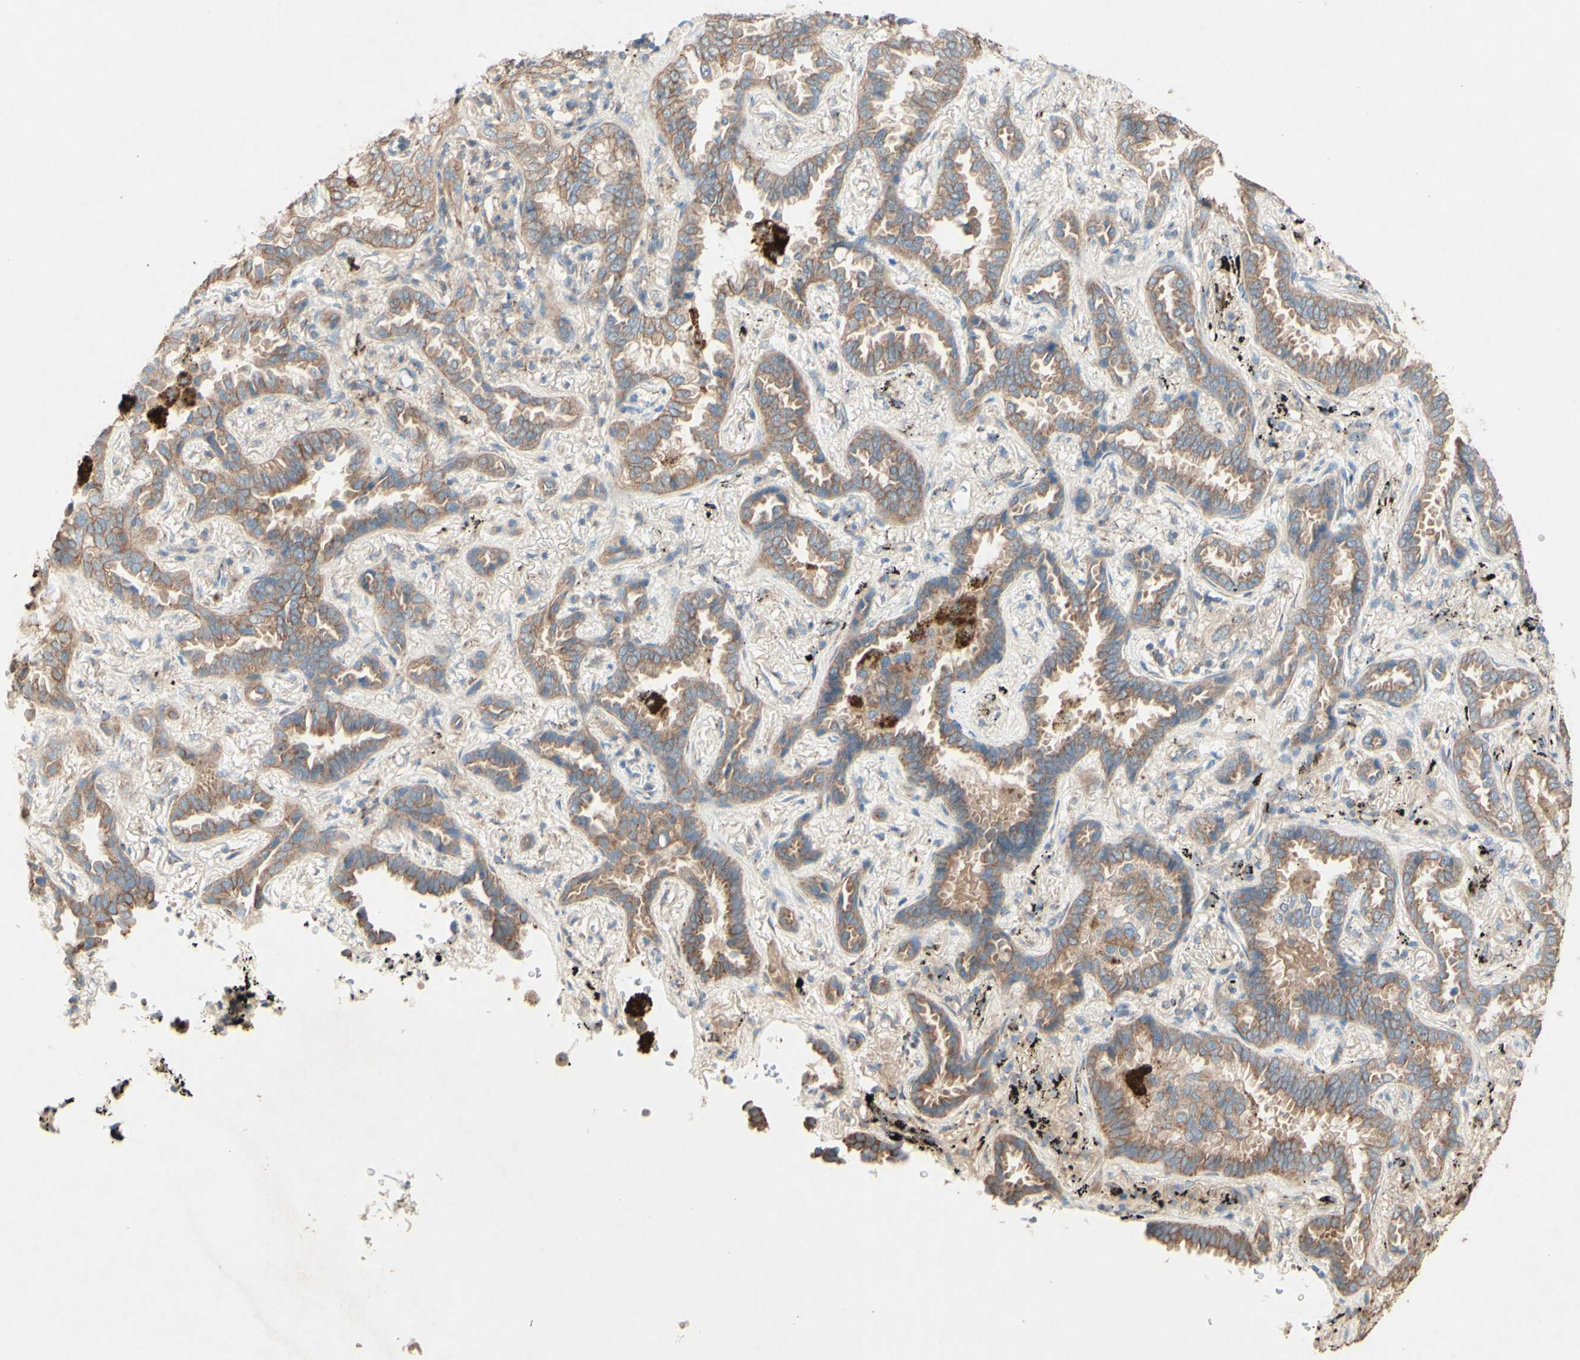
{"staining": {"intensity": "moderate", "quantity": ">75%", "location": "cytoplasmic/membranous"}, "tissue": "lung cancer", "cell_type": "Tumor cells", "image_type": "cancer", "snomed": [{"axis": "morphology", "description": "Normal tissue, NOS"}, {"axis": "morphology", "description": "Adenocarcinoma, NOS"}, {"axis": "topography", "description": "Lung"}], "caption": "Protein analysis of lung cancer (adenocarcinoma) tissue exhibits moderate cytoplasmic/membranous positivity in about >75% of tumor cells. (DAB = brown stain, brightfield microscopy at high magnification).", "gene": "MTM1", "patient": {"sex": "male", "age": 59}}